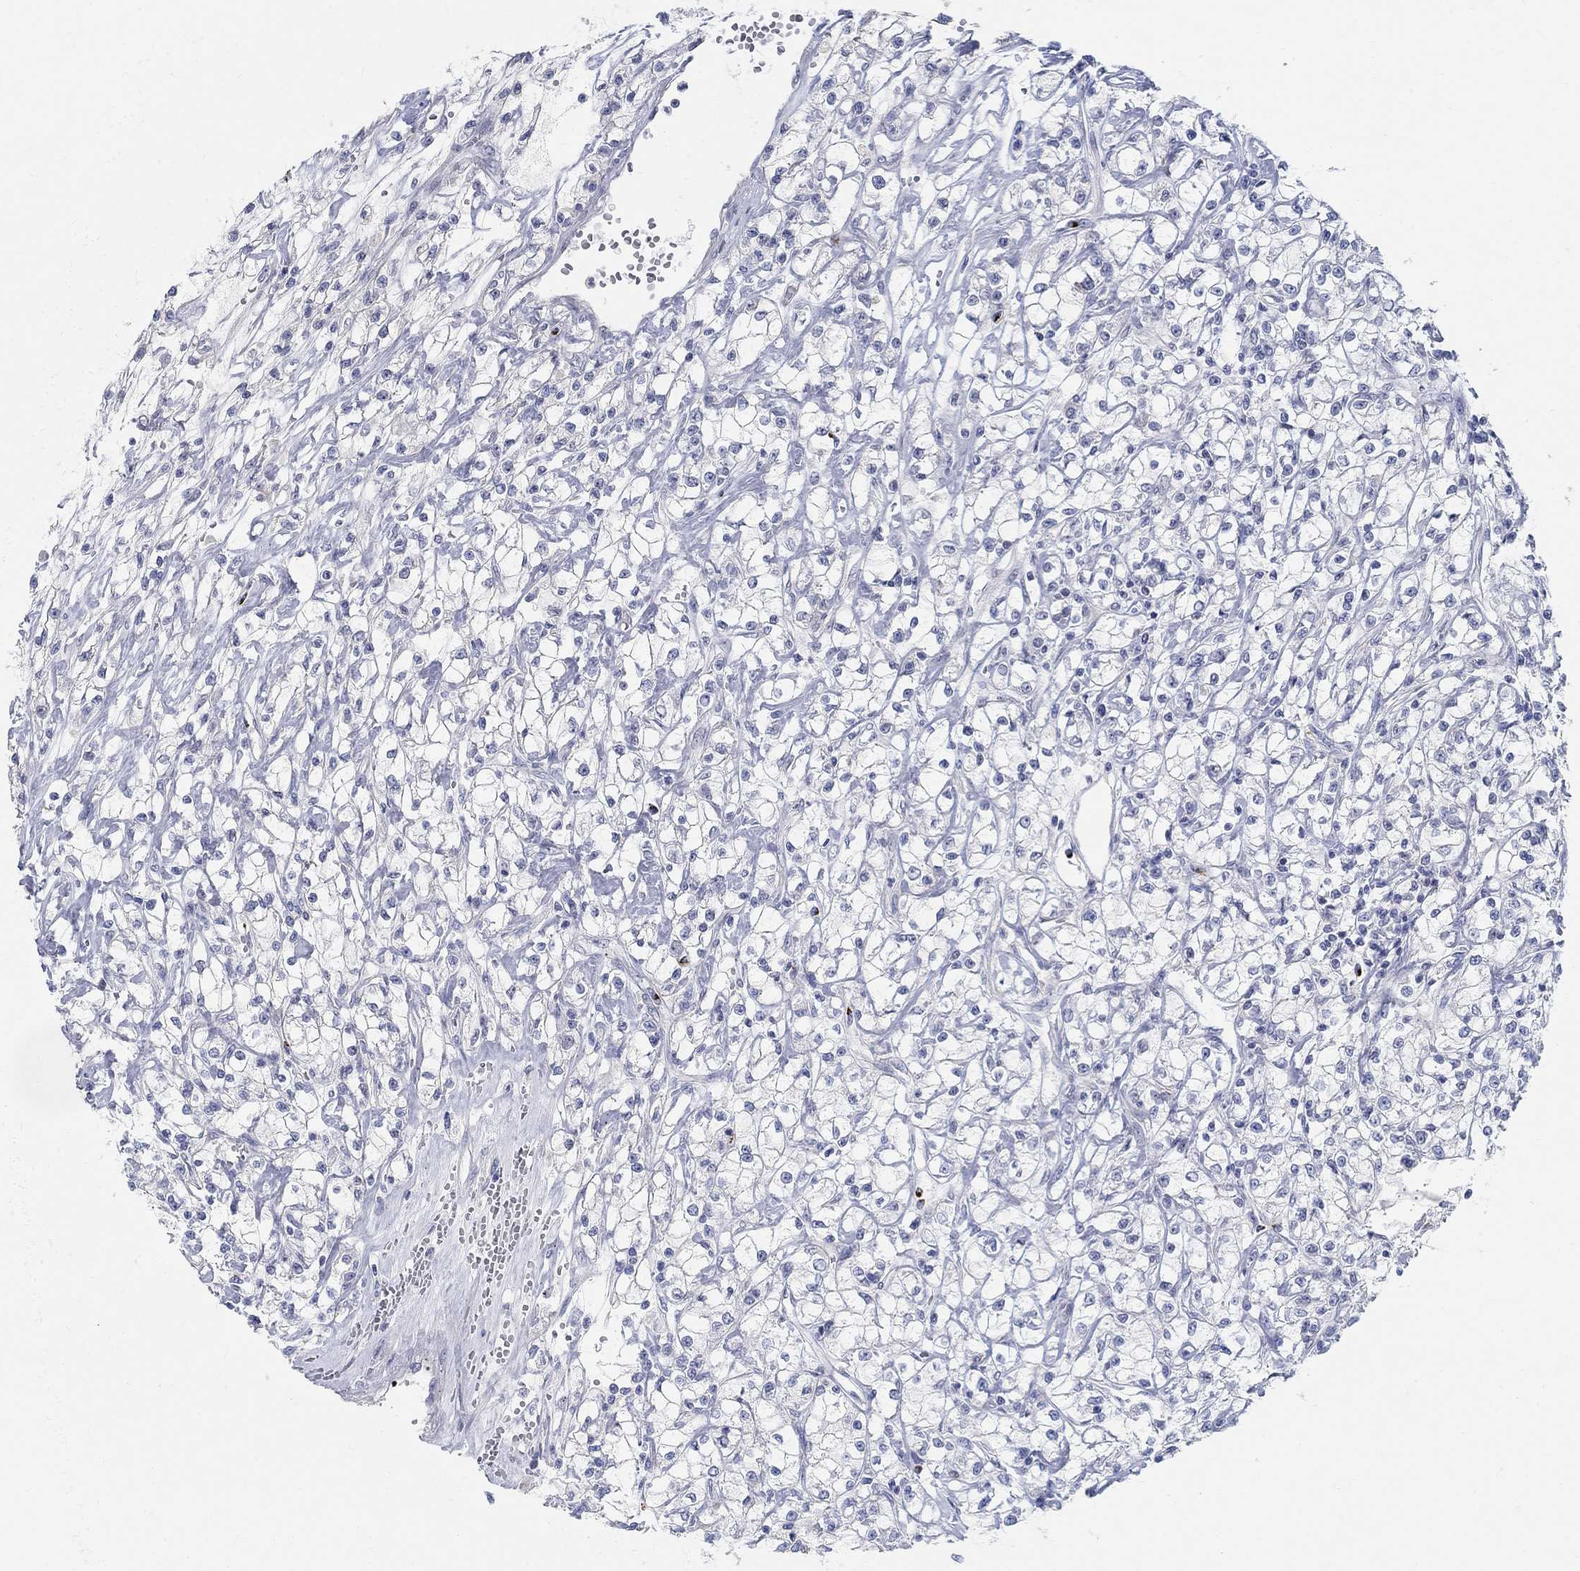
{"staining": {"intensity": "negative", "quantity": "none", "location": "none"}, "tissue": "renal cancer", "cell_type": "Tumor cells", "image_type": "cancer", "snomed": [{"axis": "morphology", "description": "Adenocarcinoma, NOS"}, {"axis": "topography", "description": "Kidney"}], "caption": "Immunohistochemistry (IHC) of renal adenocarcinoma reveals no positivity in tumor cells.", "gene": "ANO7", "patient": {"sex": "female", "age": 59}}